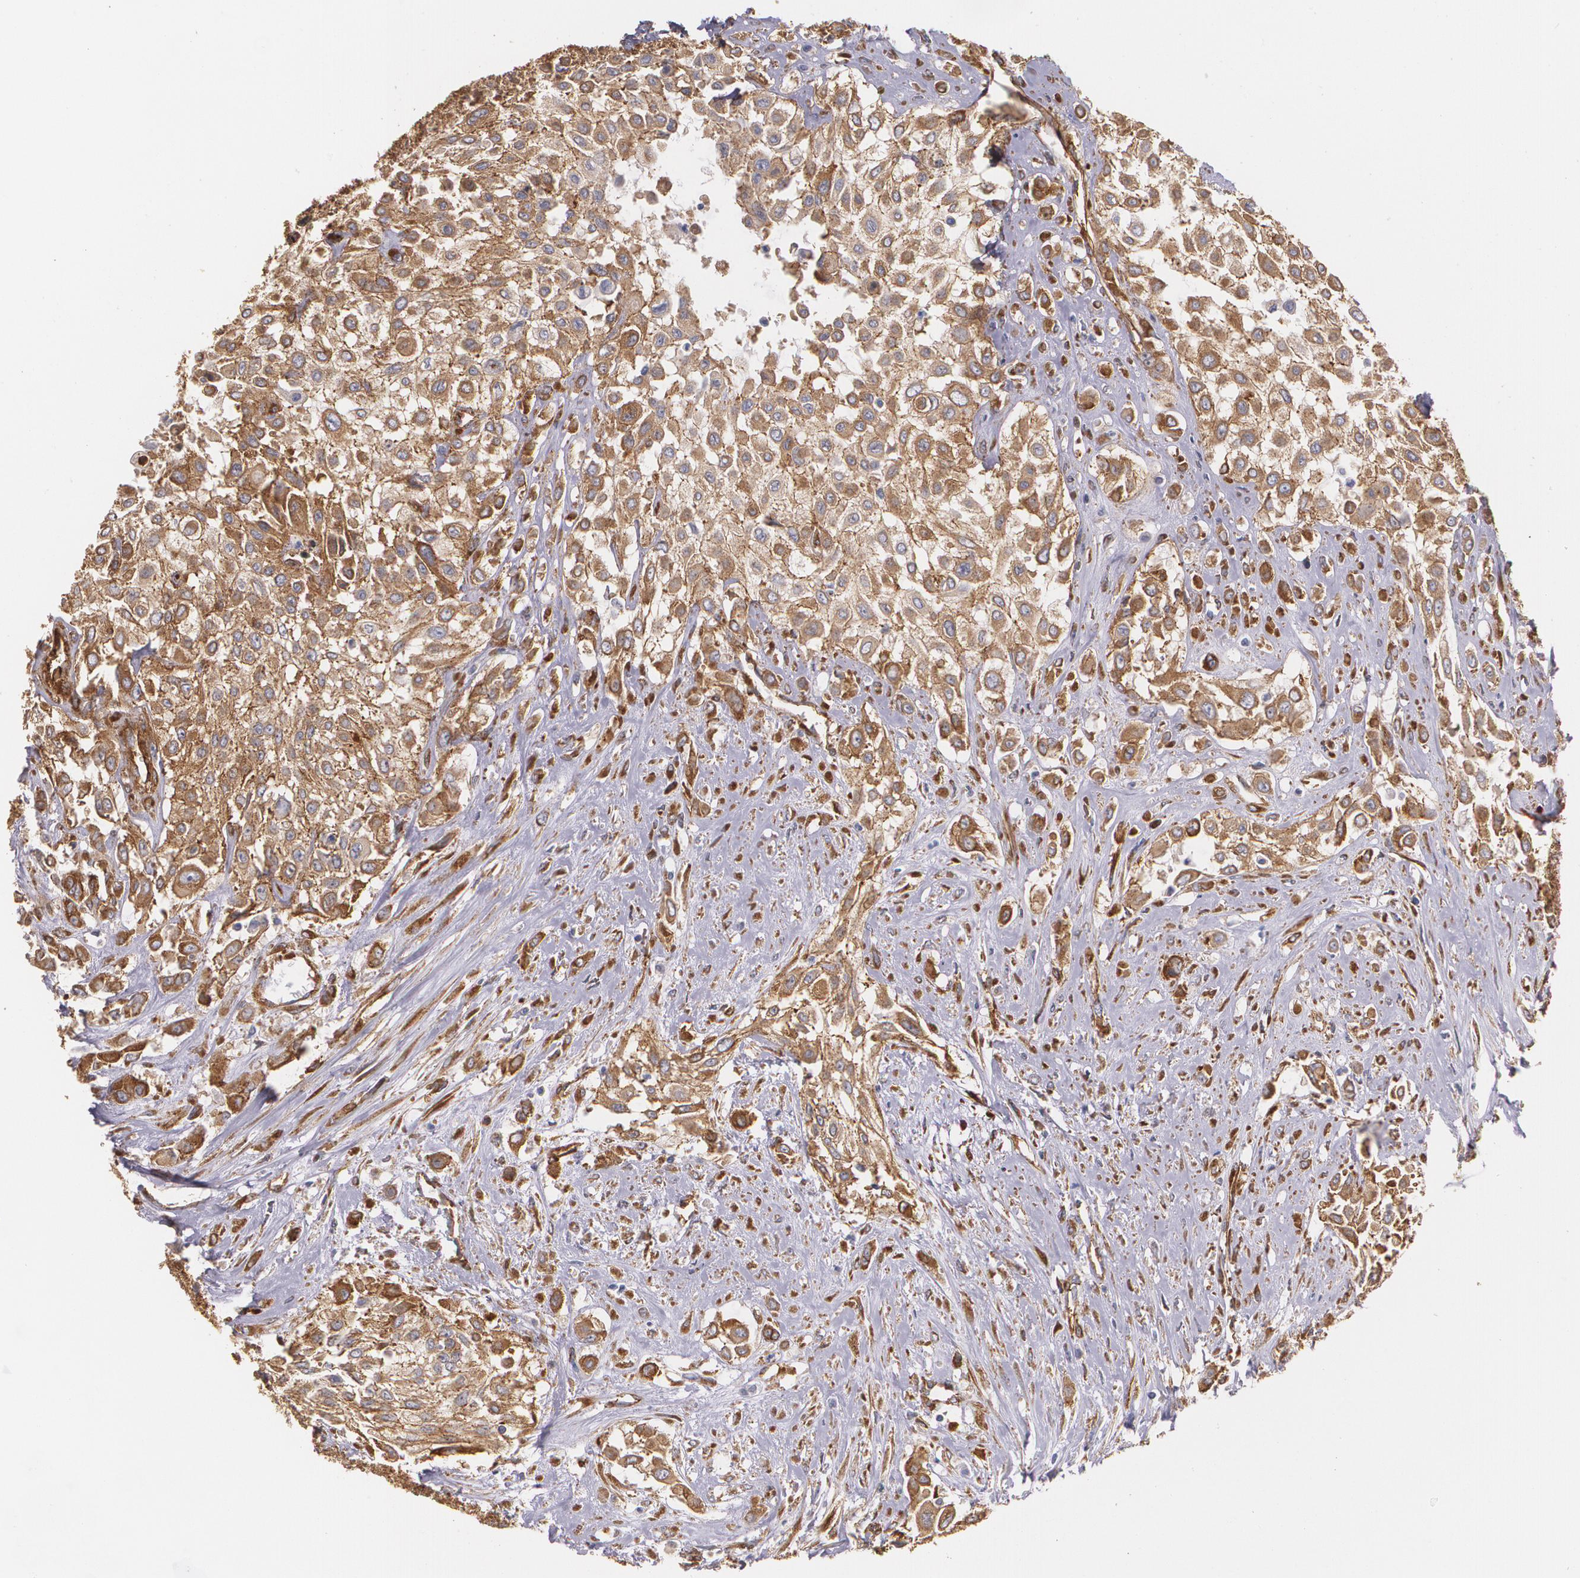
{"staining": {"intensity": "strong", "quantity": ">75%", "location": "cytoplasmic/membranous"}, "tissue": "urothelial cancer", "cell_type": "Tumor cells", "image_type": "cancer", "snomed": [{"axis": "morphology", "description": "Urothelial carcinoma, High grade"}, {"axis": "topography", "description": "Urinary bladder"}], "caption": "High-power microscopy captured an immunohistochemistry (IHC) image of high-grade urothelial carcinoma, revealing strong cytoplasmic/membranous staining in about >75% of tumor cells. The staining is performed using DAB brown chromogen to label protein expression. The nuclei are counter-stained blue using hematoxylin.", "gene": "TJP1", "patient": {"sex": "male", "age": 57}}